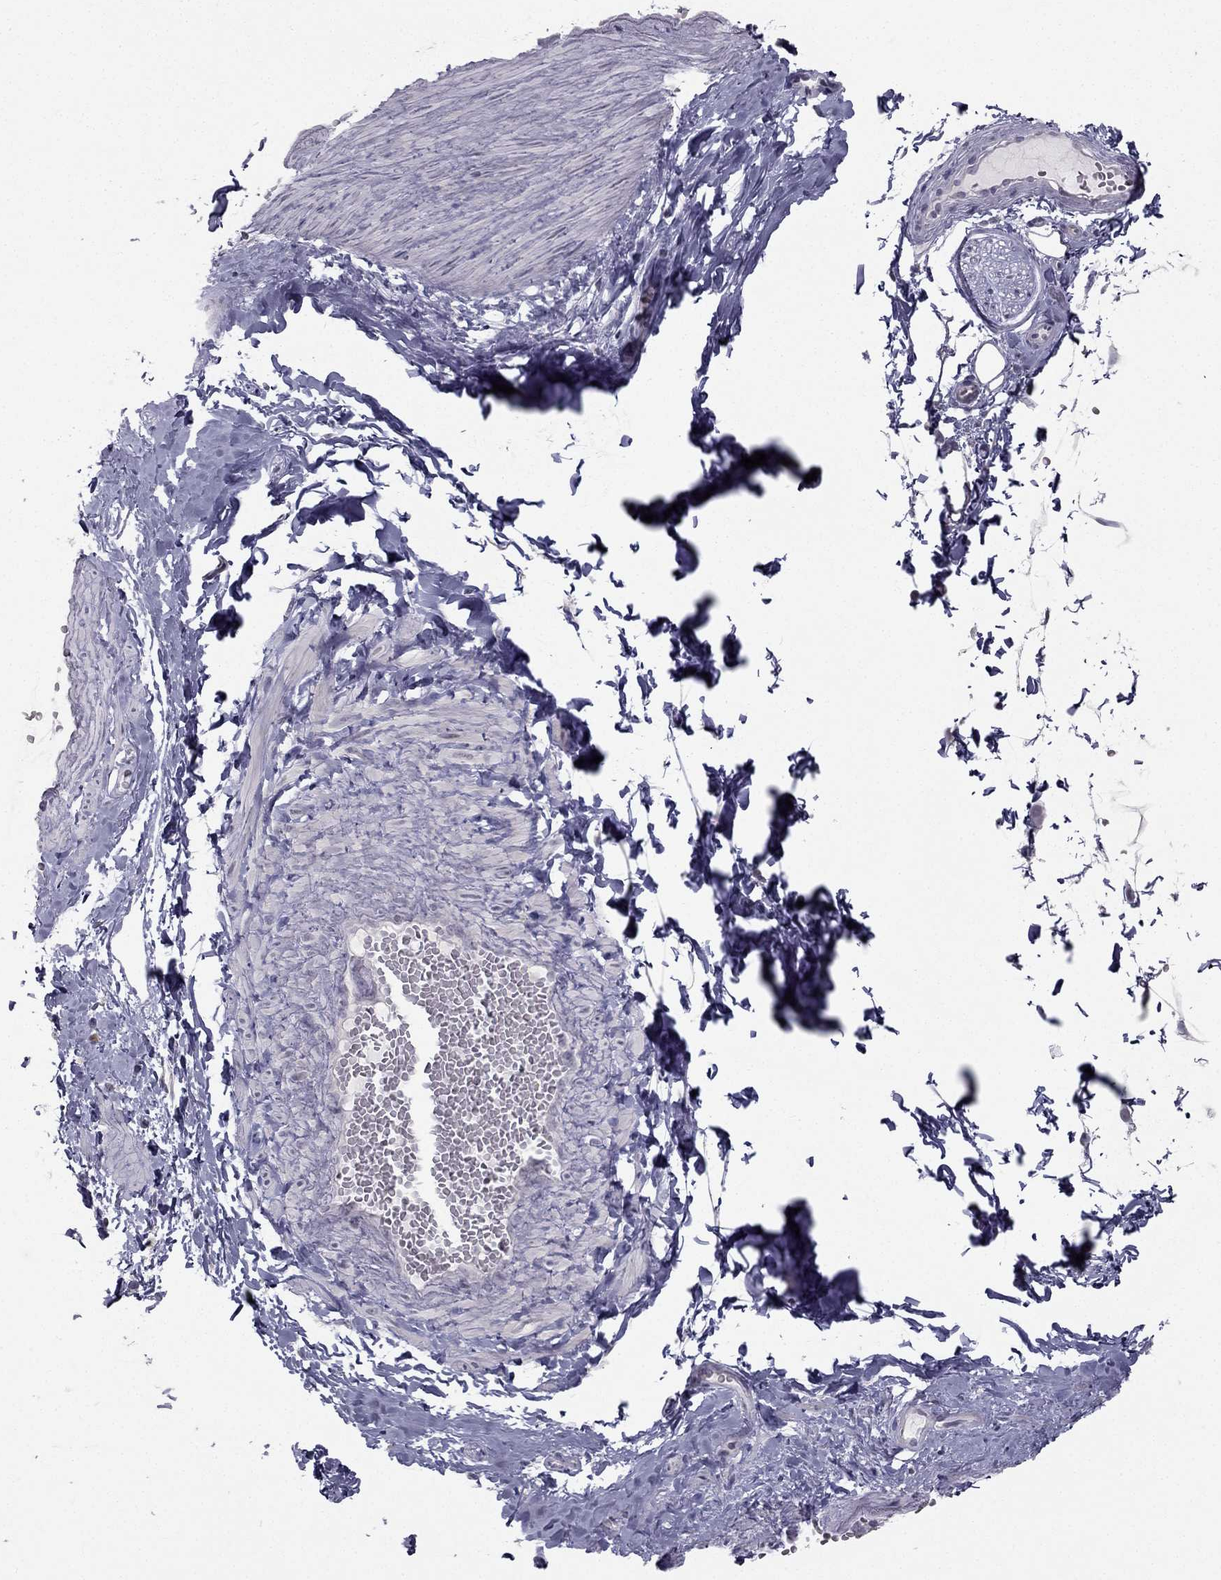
{"staining": {"intensity": "negative", "quantity": "none", "location": "none"}, "tissue": "adipose tissue", "cell_type": "Adipocytes", "image_type": "normal", "snomed": [{"axis": "morphology", "description": "Normal tissue, NOS"}, {"axis": "topography", "description": "Smooth muscle"}, {"axis": "topography", "description": "Peripheral nerve tissue"}], "caption": "DAB (3,3'-diaminobenzidine) immunohistochemical staining of unremarkable human adipose tissue reveals no significant expression in adipocytes. (Stains: DAB (3,3'-diaminobenzidine) IHC with hematoxylin counter stain, Microscopy: brightfield microscopy at high magnification).", "gene": "C5orf49", "patient": {"sex": "male", "age": 22}}